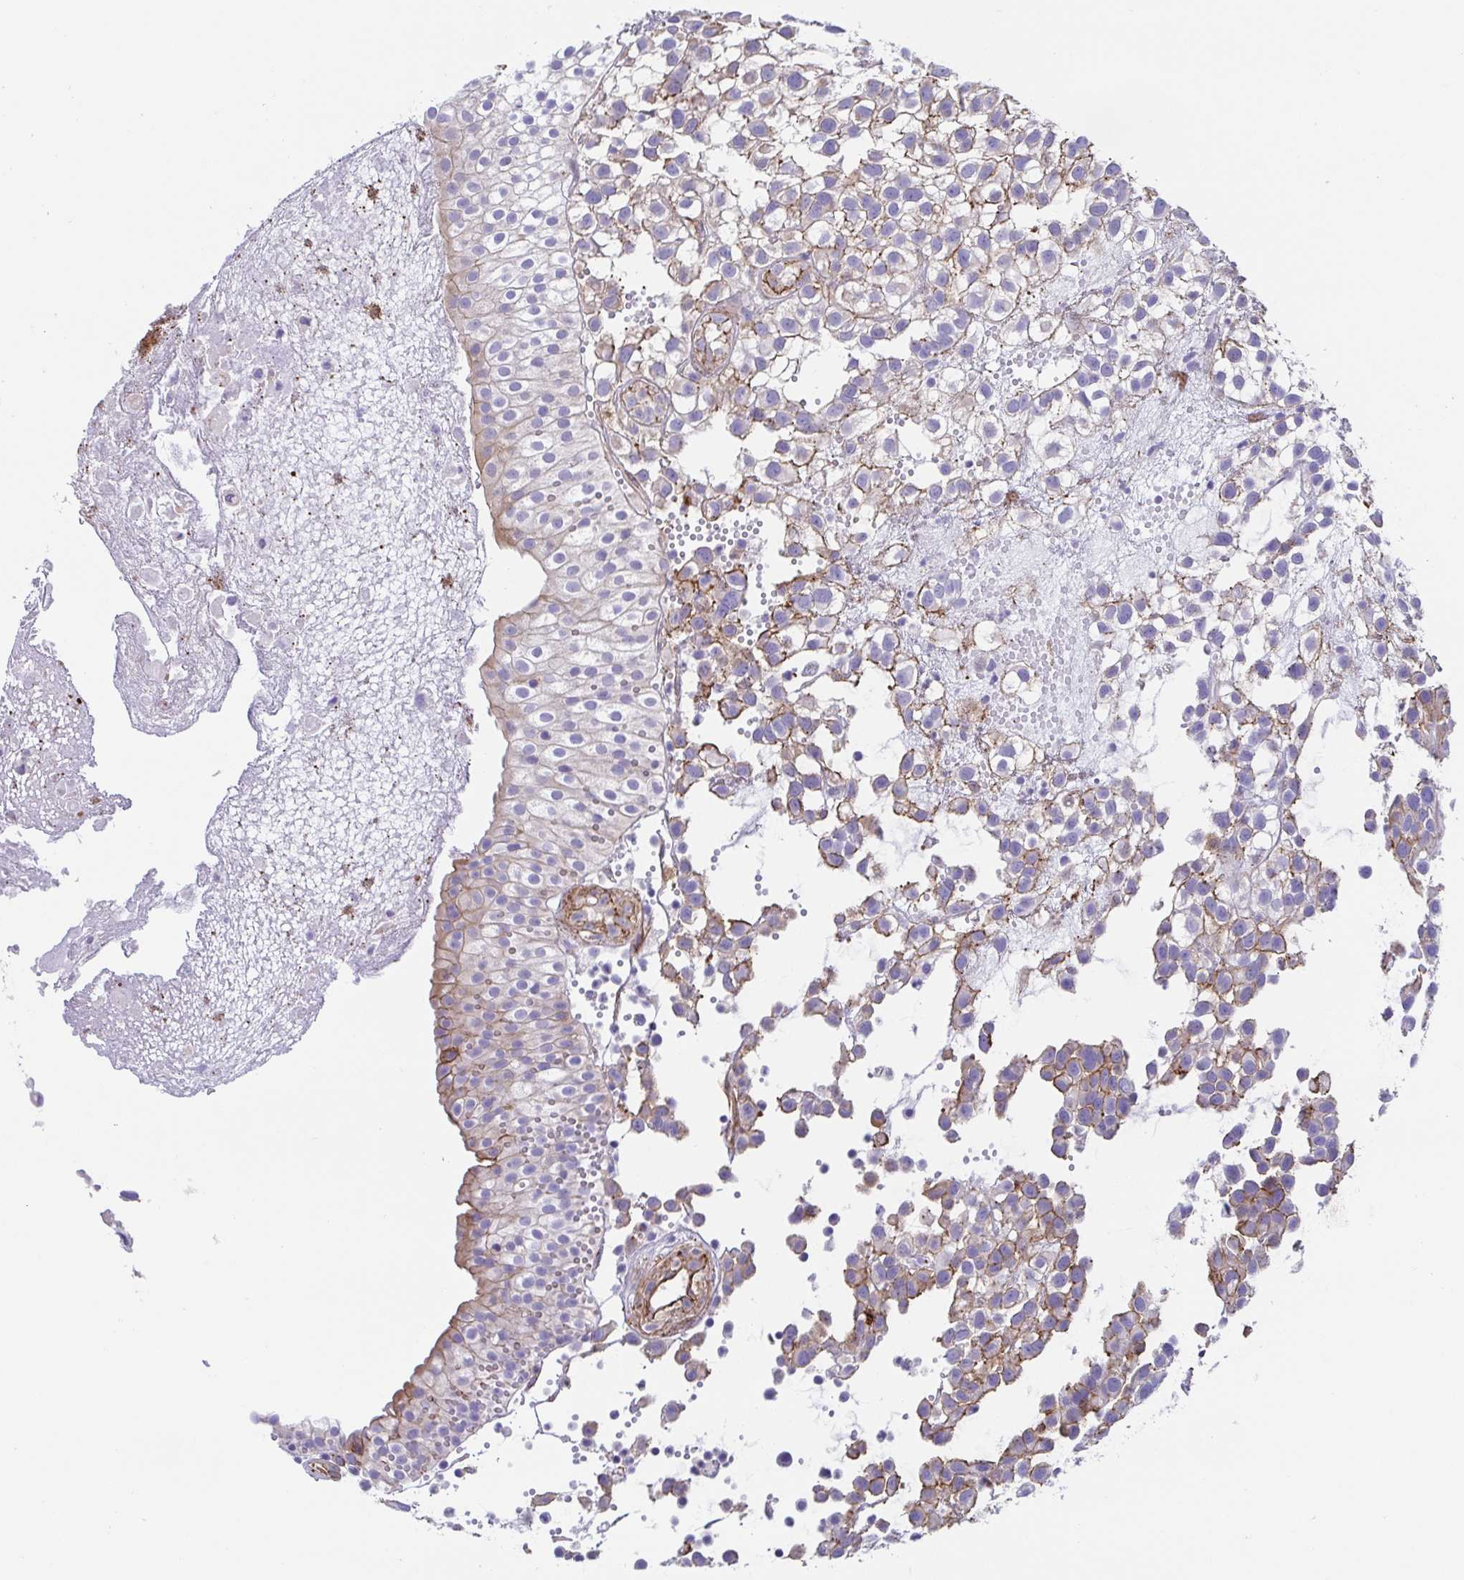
{"staining": {"intensity": "weak", "quantity": "25%-75%", "location": "cytoplasmic/membranous"}, "tissue": "urothelial cancer", "cell_type": "Tumor cells", "image_type": "cancer", "snomed": [{"axis": "morphology", "description": "Urothelial carcinoma, High grade"}, {"axis": "topography", "description": "Urinary bladder"}], "caption": "There is low levels of weak cytoplasmic/membranous expression in tumor cells of urothelial cancer, as demonstrated by immunohistochemical staining (brown color).", "gene": "TRAM2", "patient": {"sex": "male", "age": 56}}